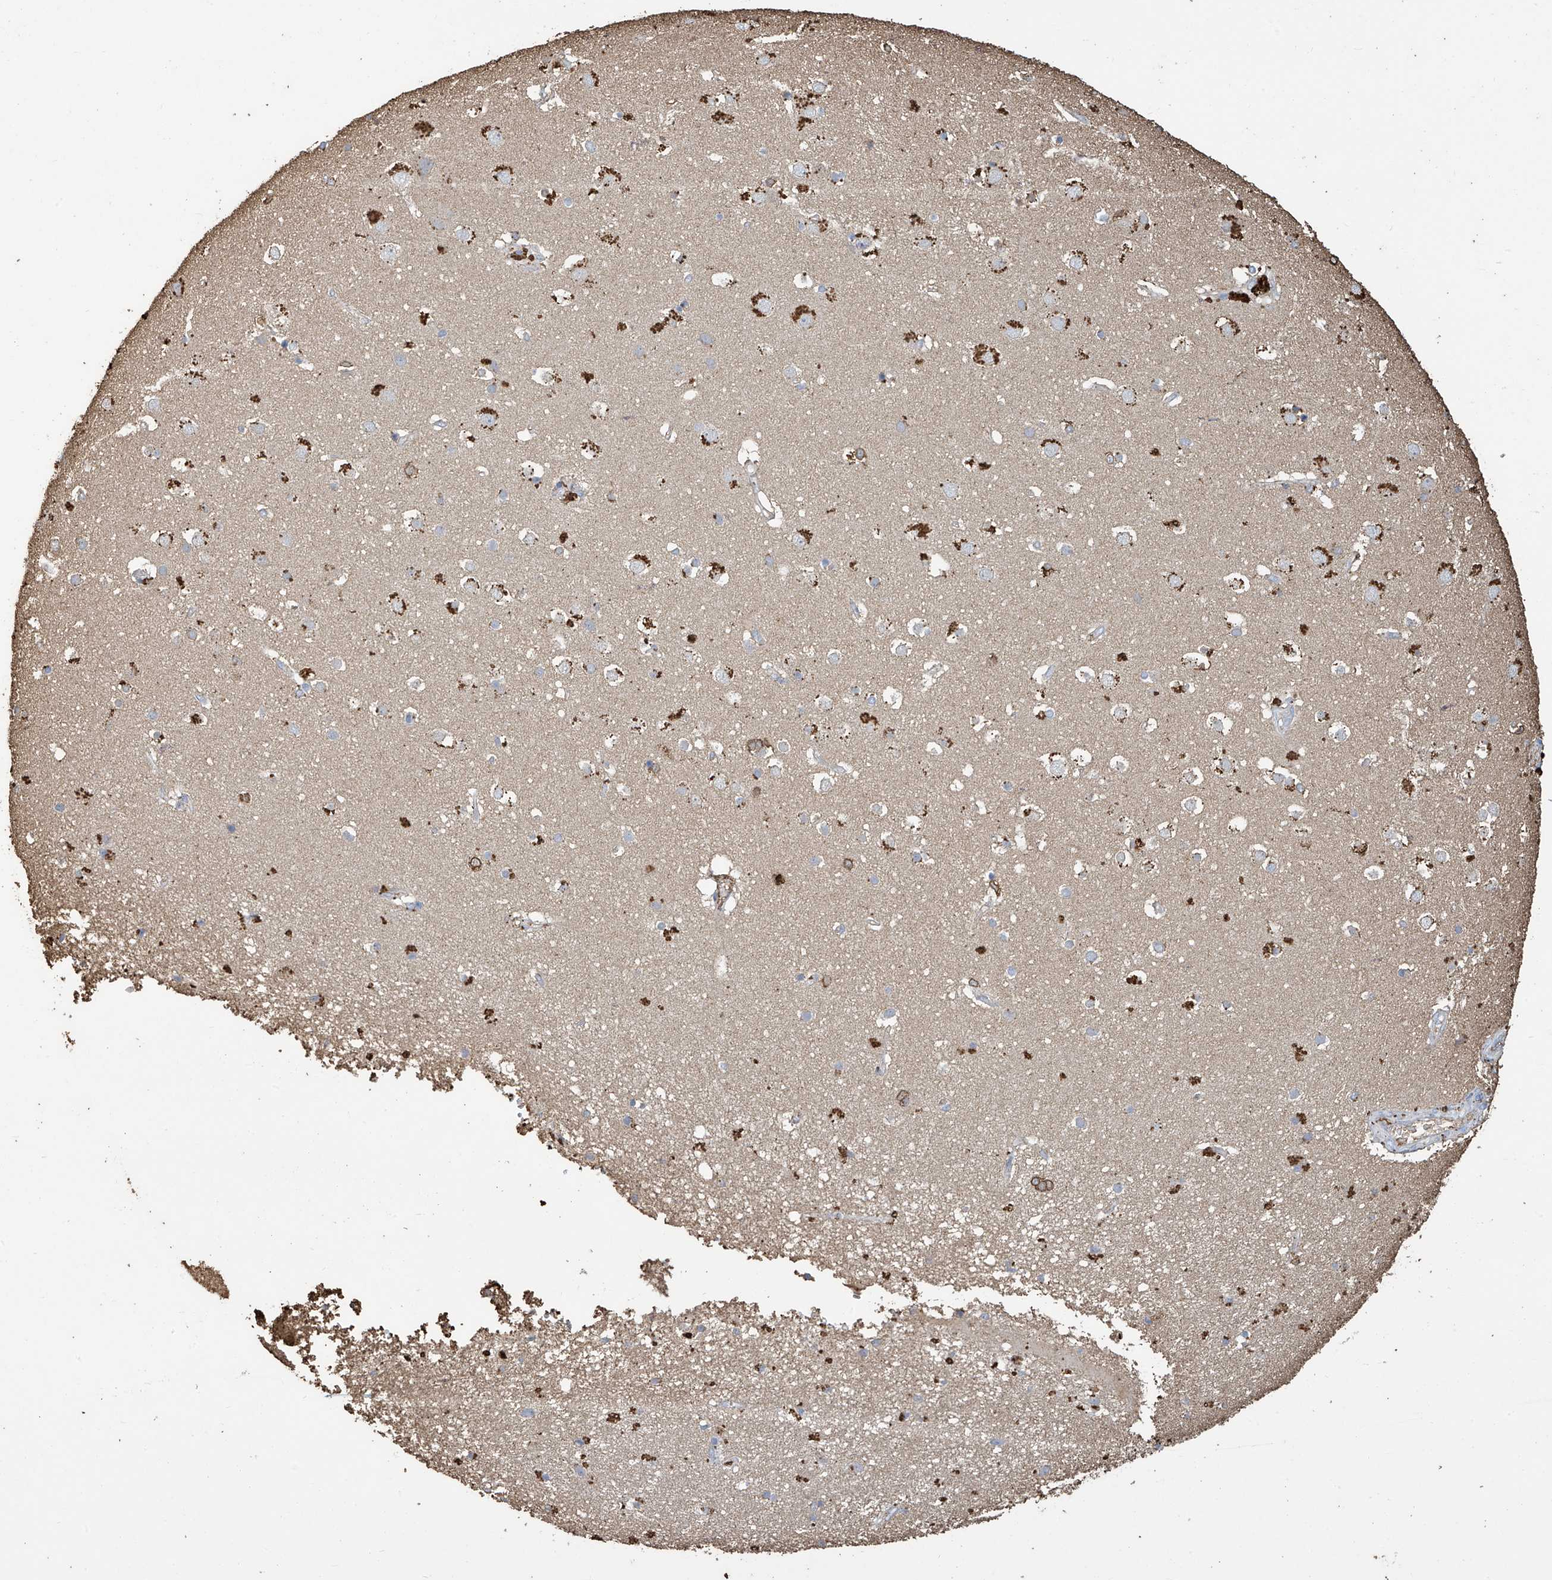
{"staining": {"intensity": "negative", "quantity": "none", "location": "none"}, "tissue": "cerebral cortex", "cell_type": "Endothelial cells", "image_type": "normal", "snomed": [{"axis": "morphology", "description": "Normal tissue, NOS"}, {"axis": "topography", "description": "Cerebral cortex"}], "caption": "An immunohistochemistry image of unremarkable cerebral cortex is shown. There is no staining in endothelial cells of cerebral cortex. (DAB IHC visualized using brightfield microscopy, high magnification).", "gene": "OGT", "patient": {"sex": "male", "age": 54}}